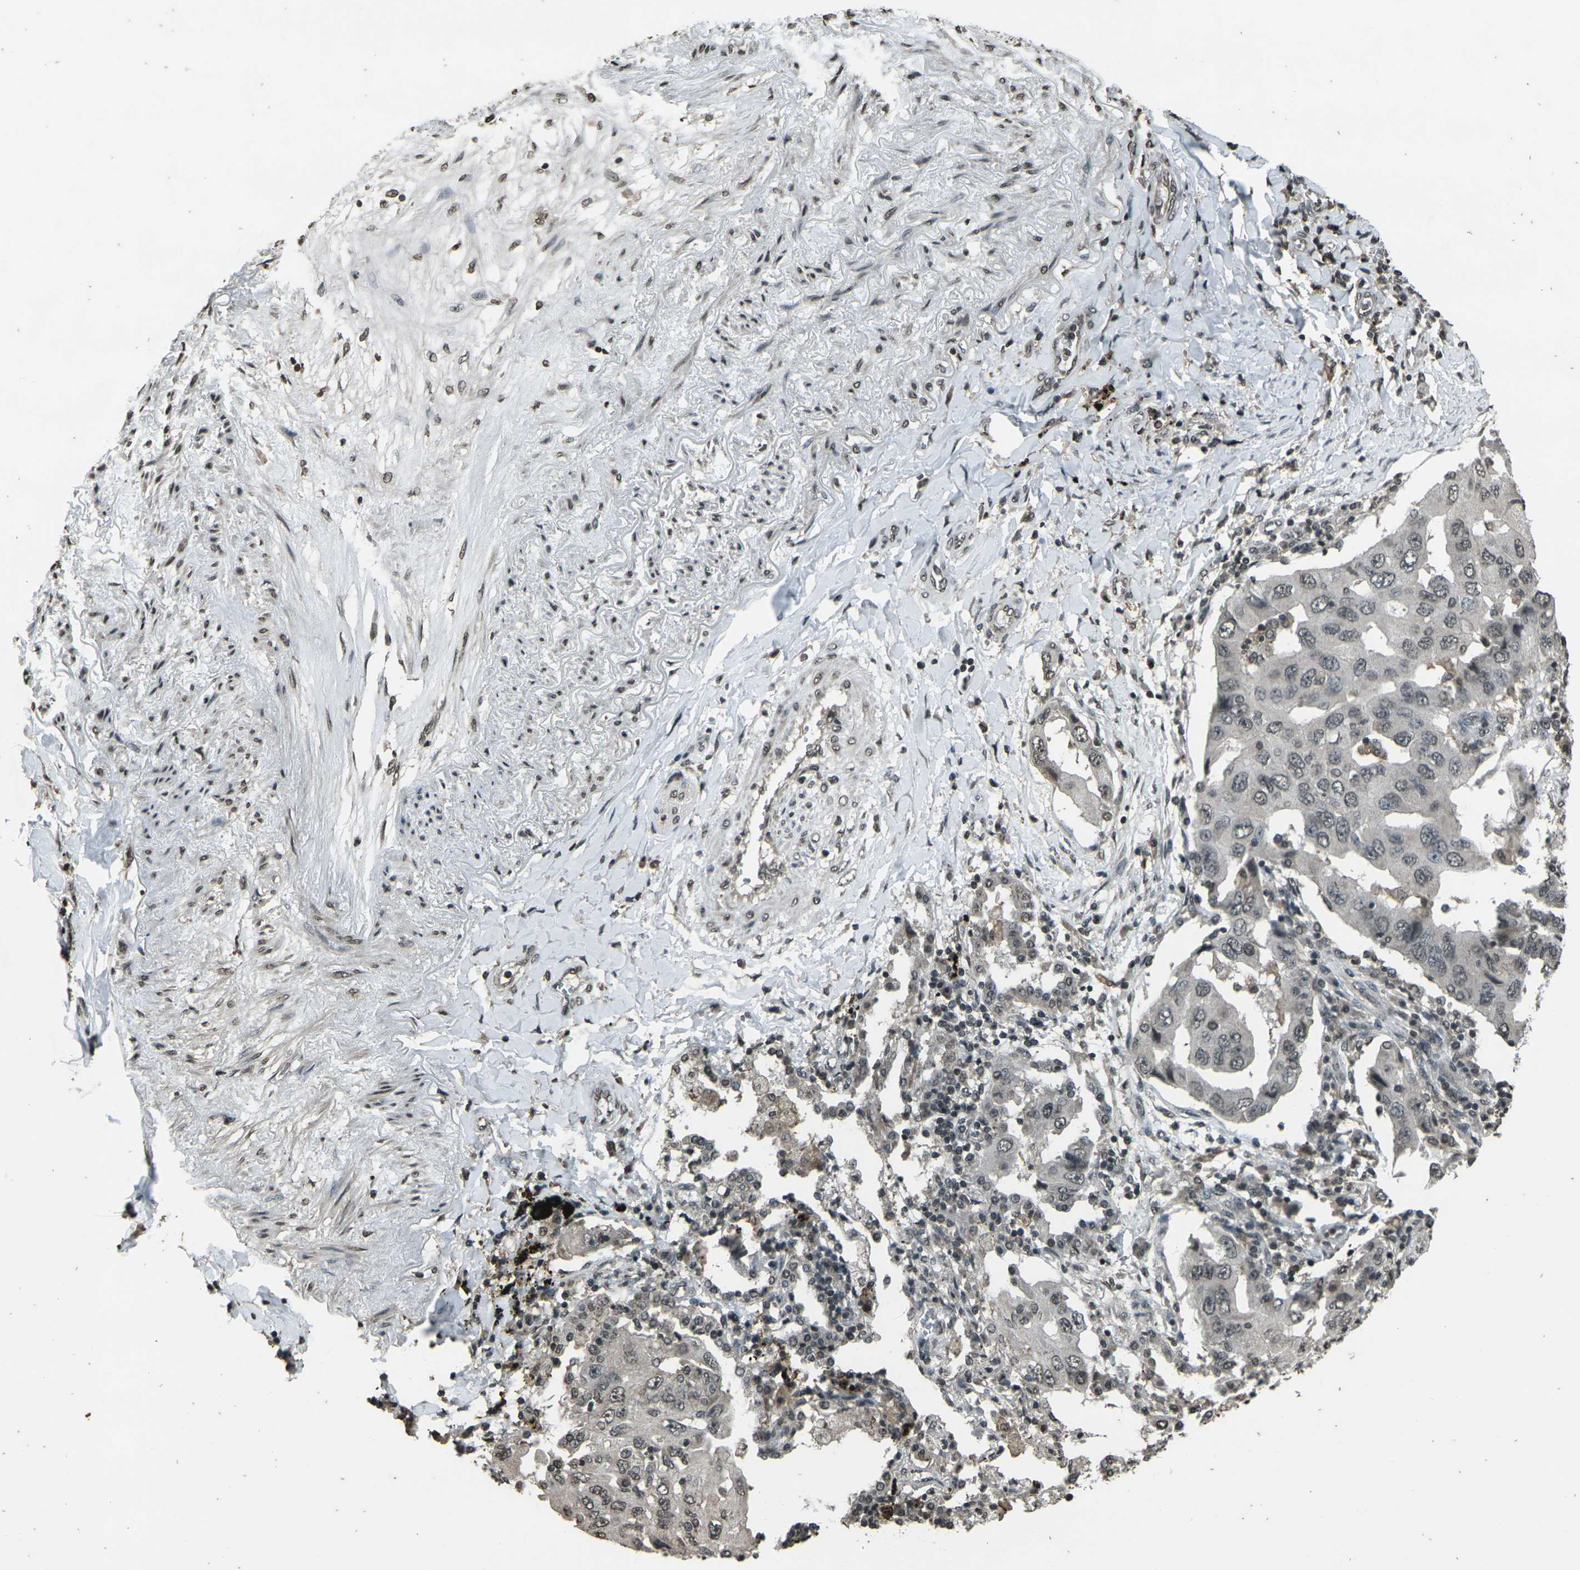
{"staining": {"intensity": "weak", "quantity": "<25%", "location": "nuclear"}, "tissue": "lung cancer", "cell_type": "Tumor cells", "image_type": "cancer", "snomed": [{"axis": "morphology", "description": "Adenocarcinoma, NOS"}, {"axis": "topography", "description": "Lung"}], "caption": "This histopathology image is of lung adenocarcinoma stained with immunohistochemistry to label a protein in brown with the nuclei are counter-stained blue. There is no staining in tumor cells.", "gene": "PRPF8", "patient": {"sex": "female", "age": 65}}